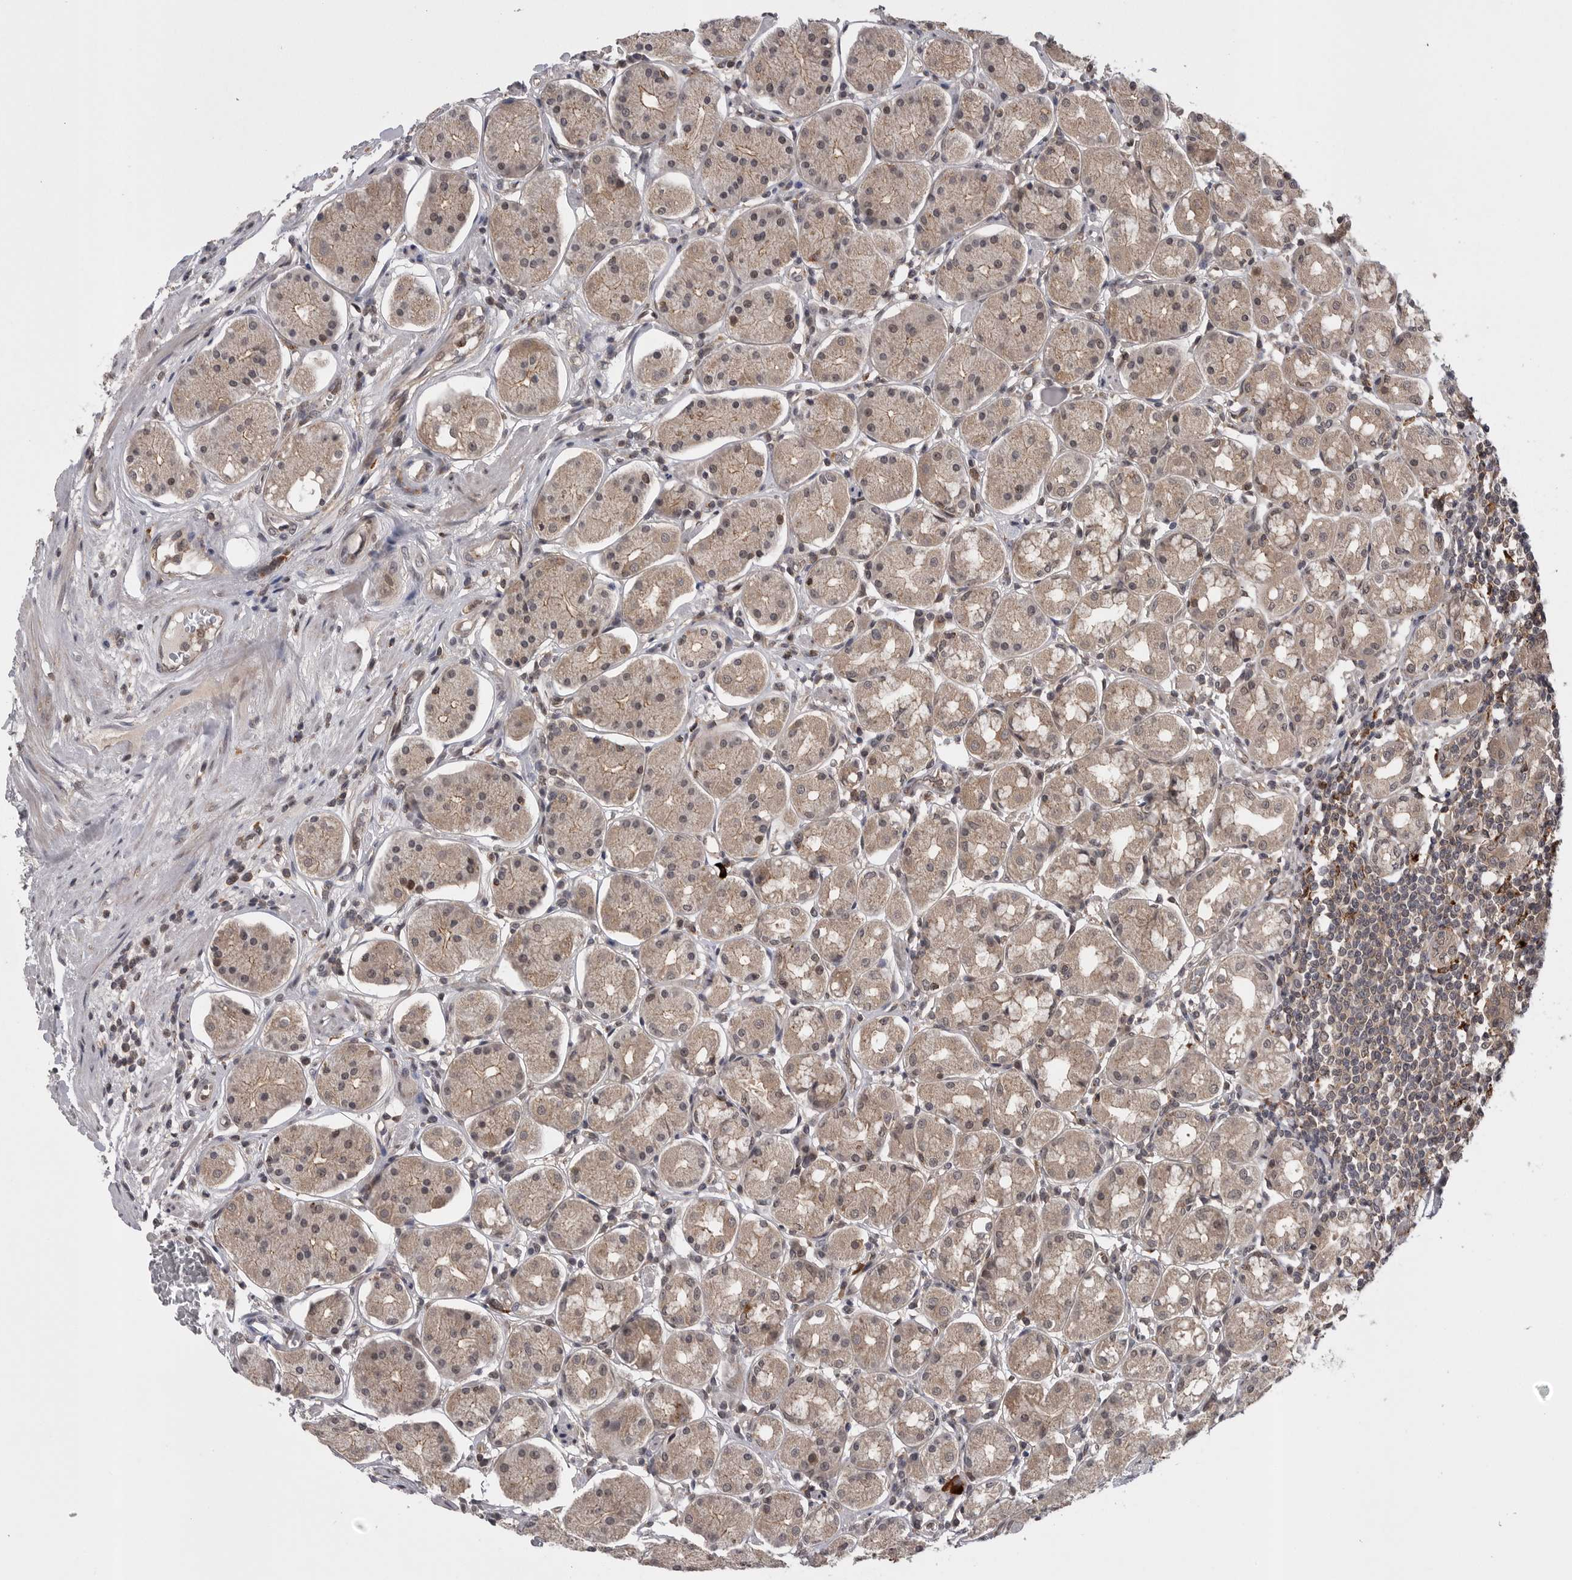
{"staining": {"intensity": "weak", "quantity": ">75%", "location": "cytoplasmic/membranous,nuclear"}, "tissue": "stomach", "cell_type": "Glandular cells", "image_type": "normal", "snomed": [{"axis": "morphology", "description": "Normal tissue, NOS"}, {"axis": "topography", "description": "Stomach"}, {"axis": "topography", "description": "Stomach, lower"}], "caption": "High-power microscopy captured an immunohistochemistry micrograph of benign stomach, revealing weak cytoplasmic/membranous,nuclear positivity in about >75% of glandular cells. Using DAB (brown) and hematoxylin (blue) stains, captured at high magnification using brightfield microscopy.", "gene": "AOAH", "patient": {"sex": "female", "age": 56}}